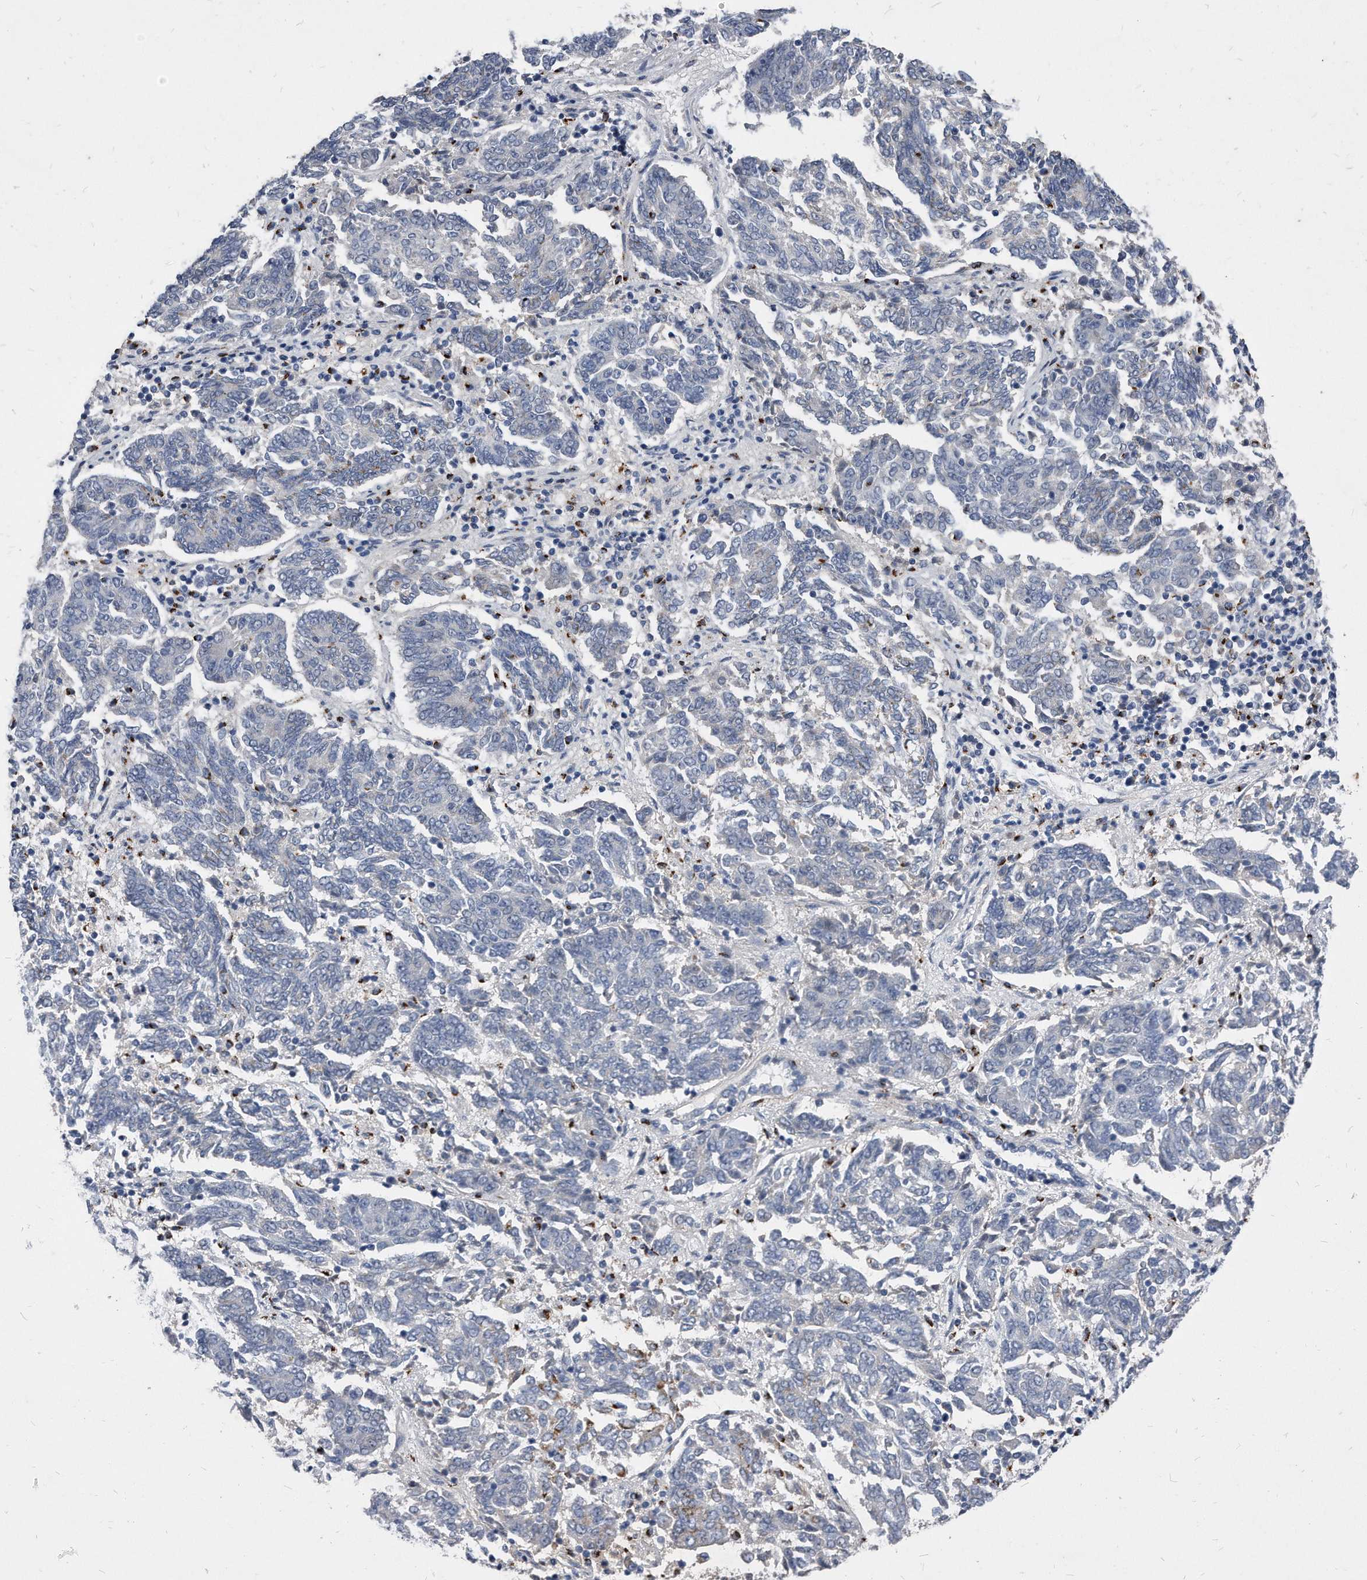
{"staining": {"intensity": "negative", "quantity": "none", "location": "none"}, "tissue": "endometrial cancer", "cell_type": "Tumor cells", "image_type": "cancer", "snomed": [{"axis": "morphology", "description": "Adenocarcinoma, NOS"}, {"axis": "topography", "description": "Endometrium"}], "caption": "Immunohistochemistry (IHC) of human endometrial adenocarcinoma displays no expression in tumor cells. (DAB (3,3'-diaminobenzidine) IHC, high magnification).", "gene": "MGAT4A", "patient": {"sex": "female", "age": 80}}